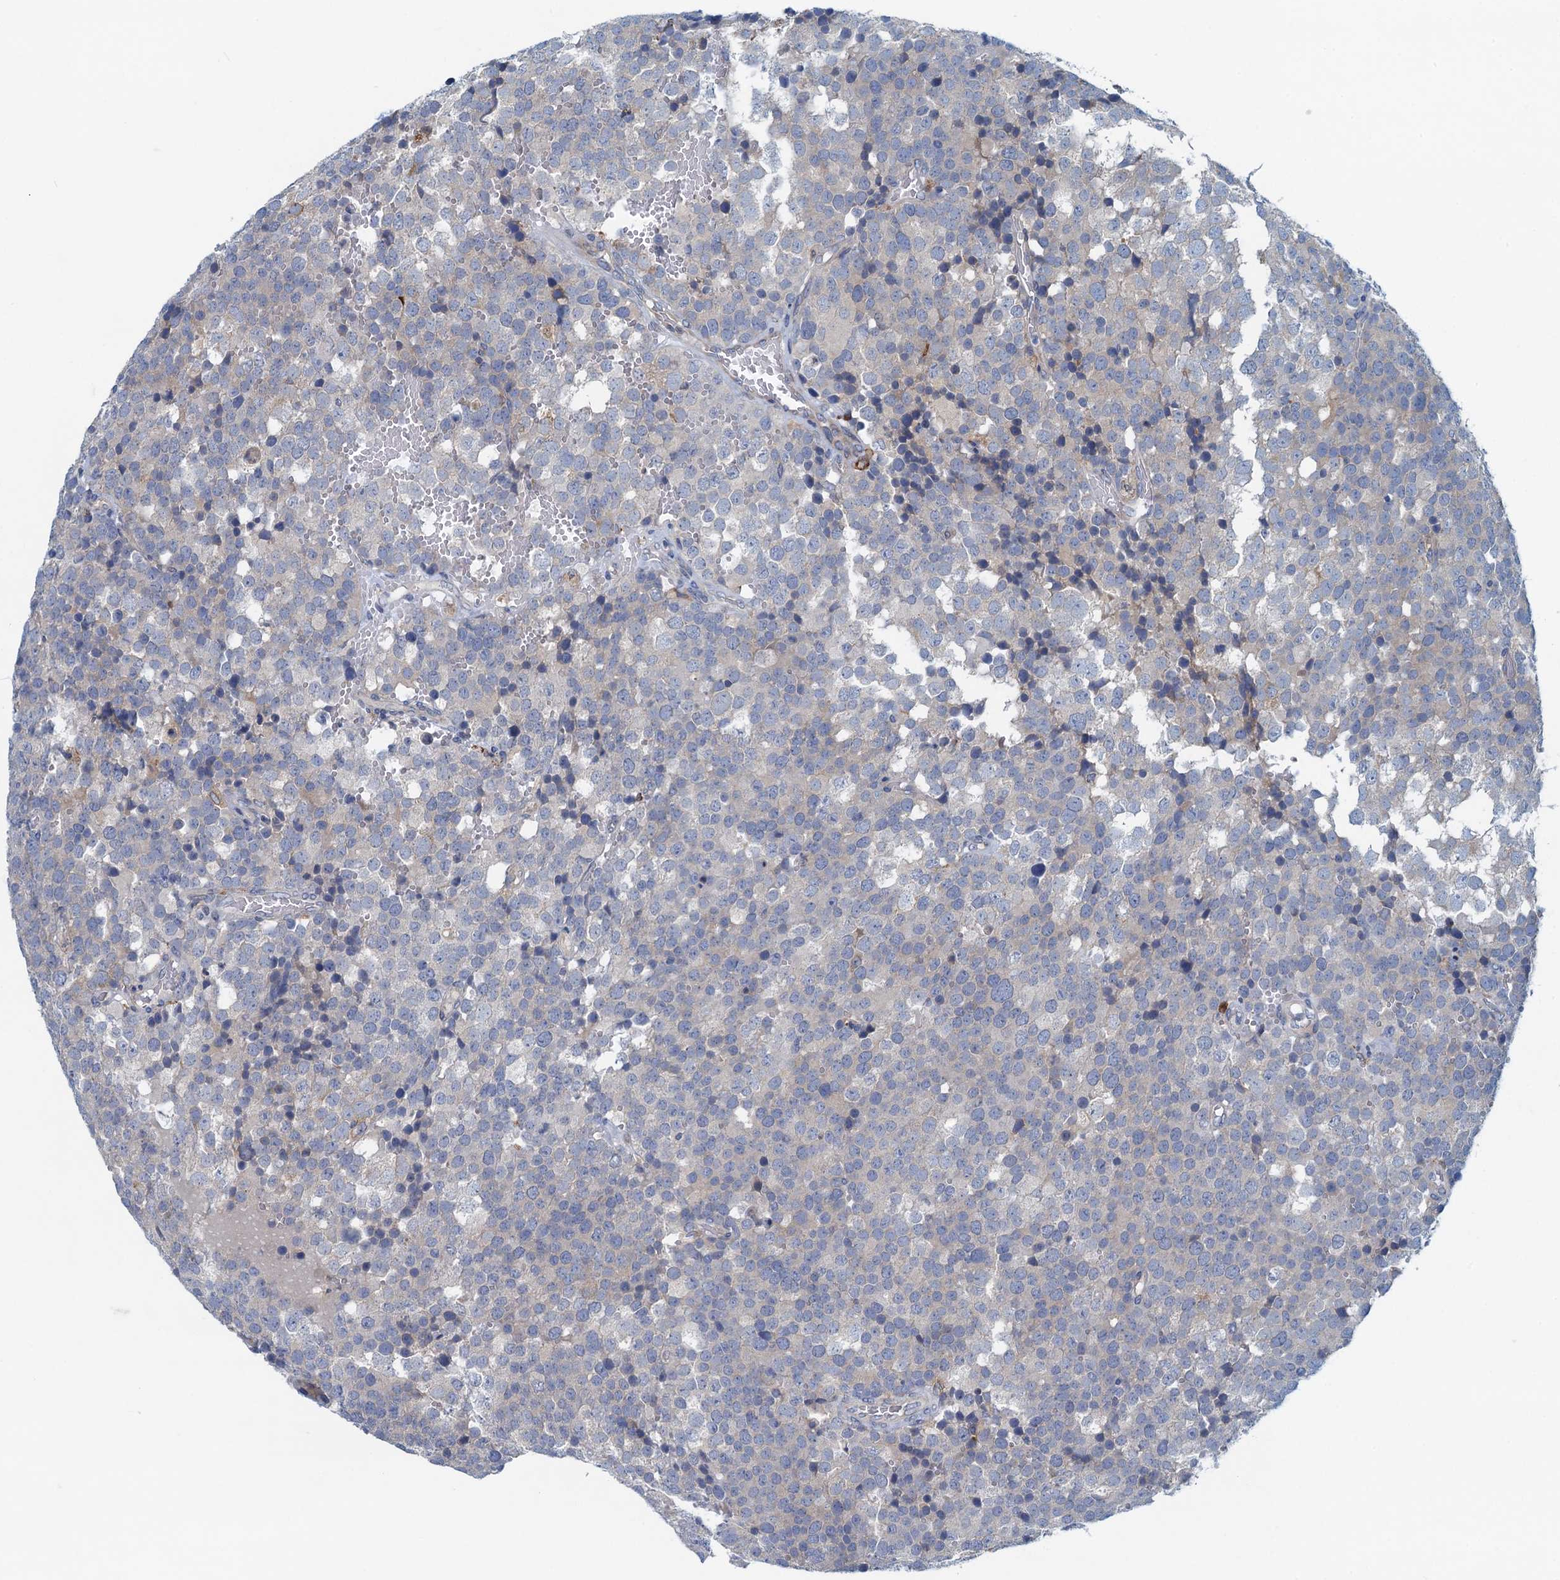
{"staining": {"intensity": "negative", "quantity": "none", "location": "none"}, "tissue": "testis cancer", "cell_type": "Tumor cells", "image_type": "cancer", "snomed": [{"axis": "morphology", "description": "Seminoma, NOS"}, {"axis": "topography", "description": "Testis"}], "caption": "Tumor cells are negative for protein expression in human seminoma (testis). Nuclei are stained in blue.", "gene": "MYDGF", "patient": {"sex": "male", "age": 71}}